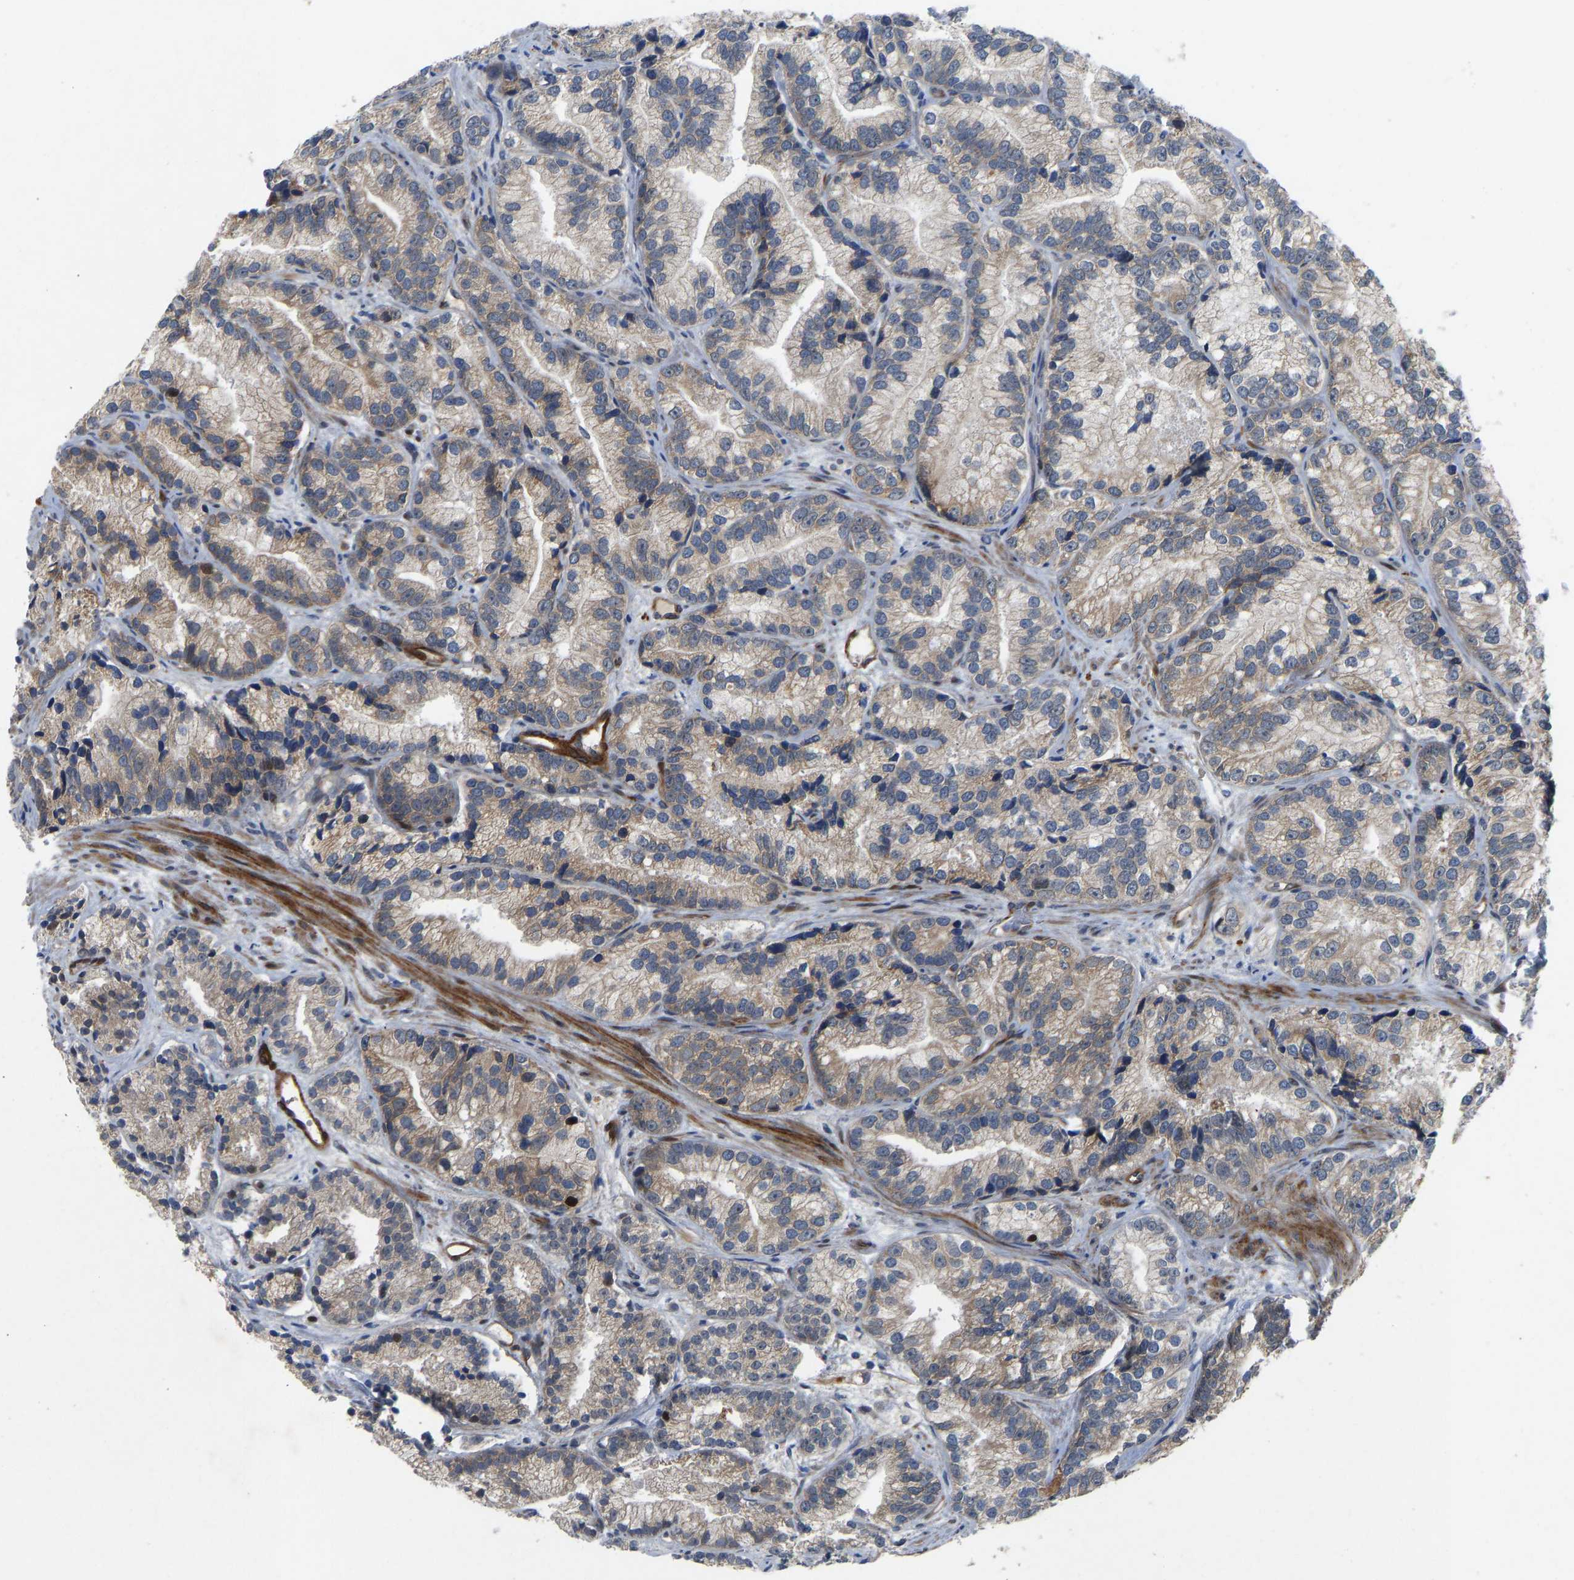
{"staining": {"intensity": "weak", "quantity": ">75%", "location": "cytoplasmic/membranous"}, "tissue": "prostate cancer", "cell_type": "Tumor cells", "image_type": "cancer", "snomed": [{"axis": "morphology", "description": "Adenocarcinoma, Low grade"}, {"axis": "topography", "description": "Prostate"}], "caption": "IHC staining of prostate cancer (low-grade adenocarcinoma), which shows low levels of weak cytoplasmic/membranous positivity in approximately >75% of tumor cells indicating weak cytoplasmic/membranous protein staining. The staining was performed using DAB (brown) for protein detection and nuclei were counterstained in hematoxylin (blue).", "gene": "TMEM38B", "patient": {"sex": "male", "age": 89}}